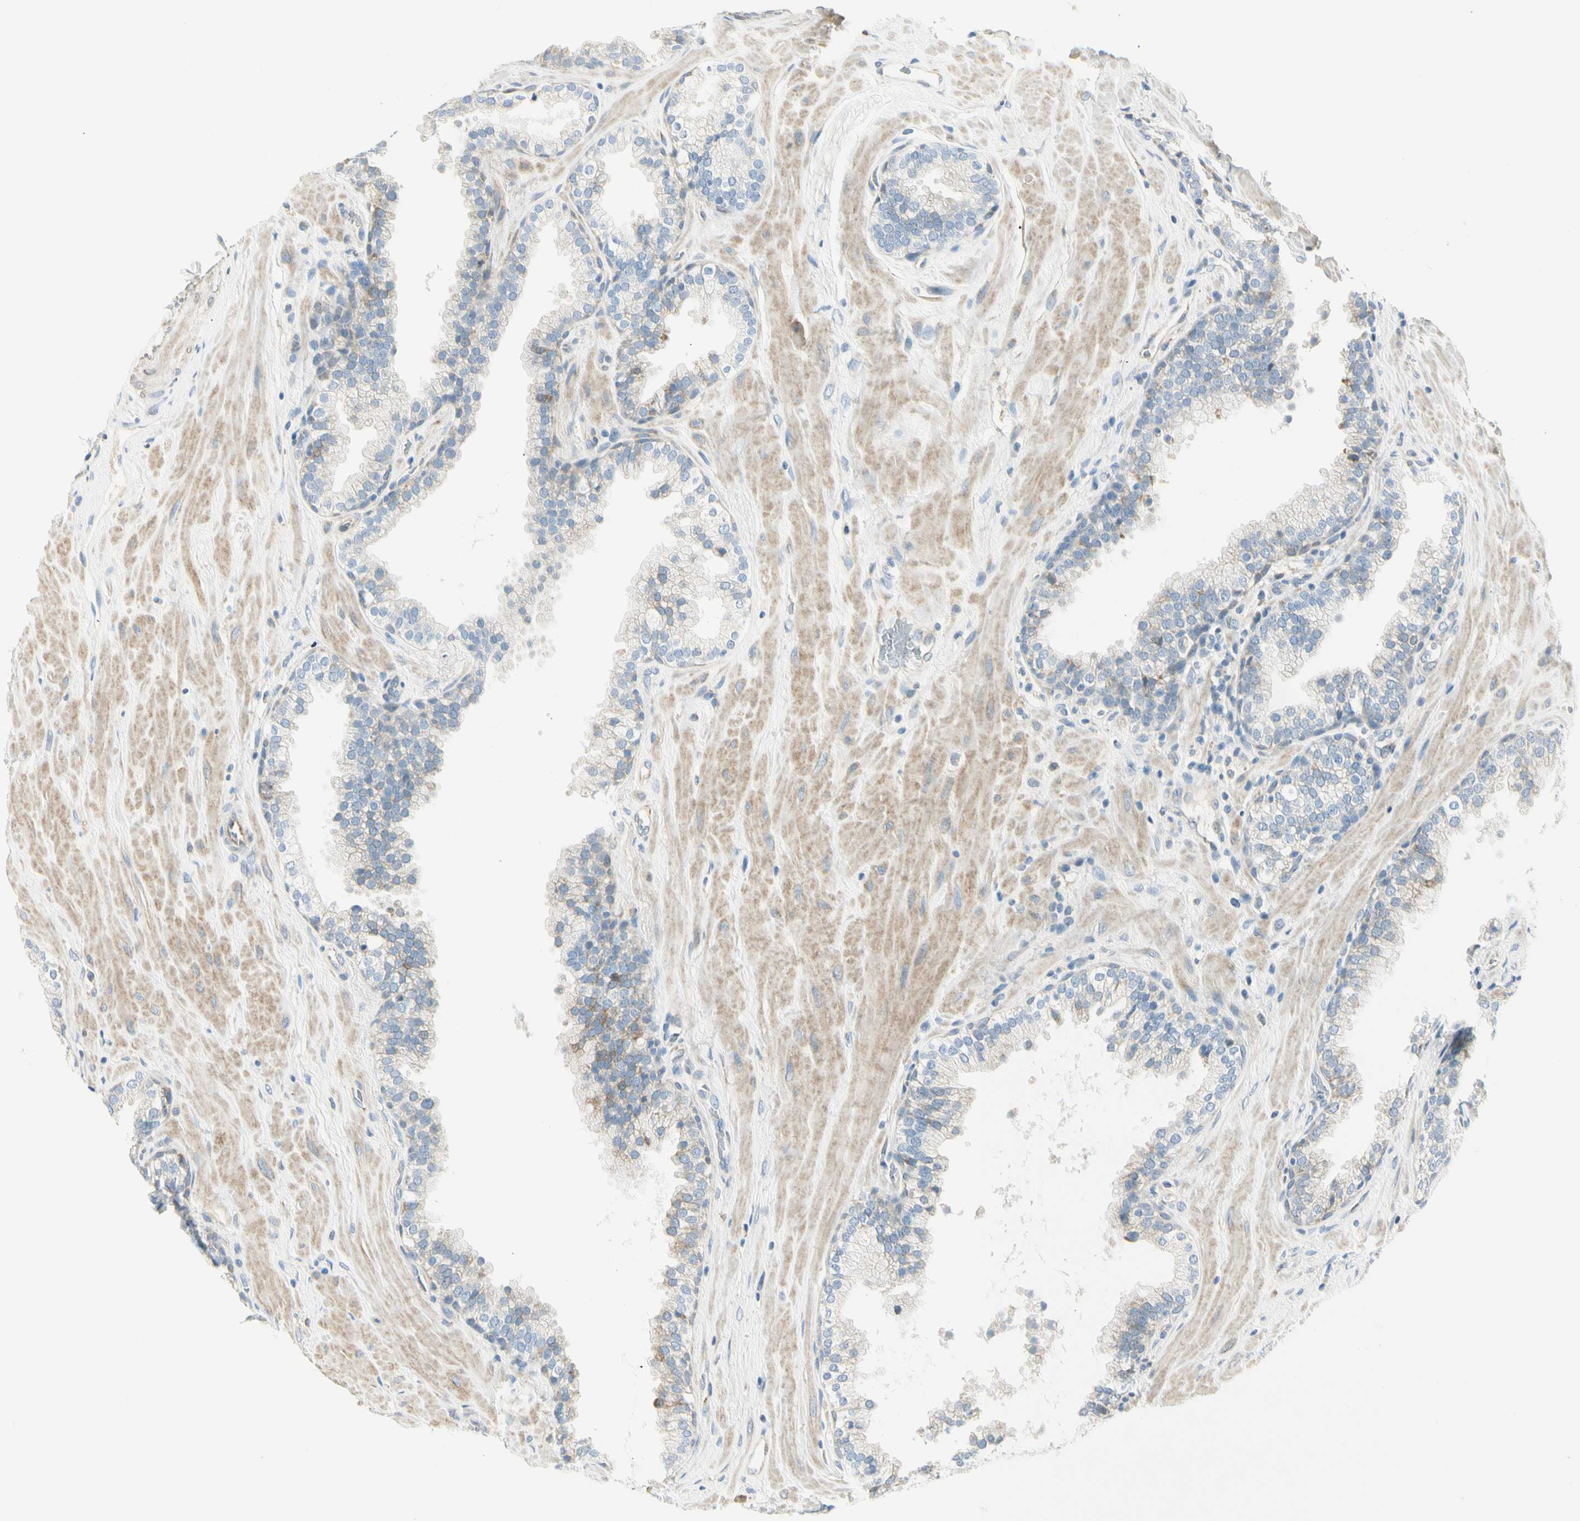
{"staining": {"intensity": "negative", "quantity": "none", "location": "none"}, "tissue": "prostate", "cell_type": "Glandular cells", "image_type": "normal", "snomed": [{"axis": "morphology", "description": "Normal tissue, NOS"}, {"axis": "topography", "description": "Prostate"}], "caption": "Human prostate stained for a protein using immunohistochemistry (IHC) shows no expression in glandular cells.", "gene": "TNFSF11", "patient": {"sex": "male", "age": 51}}